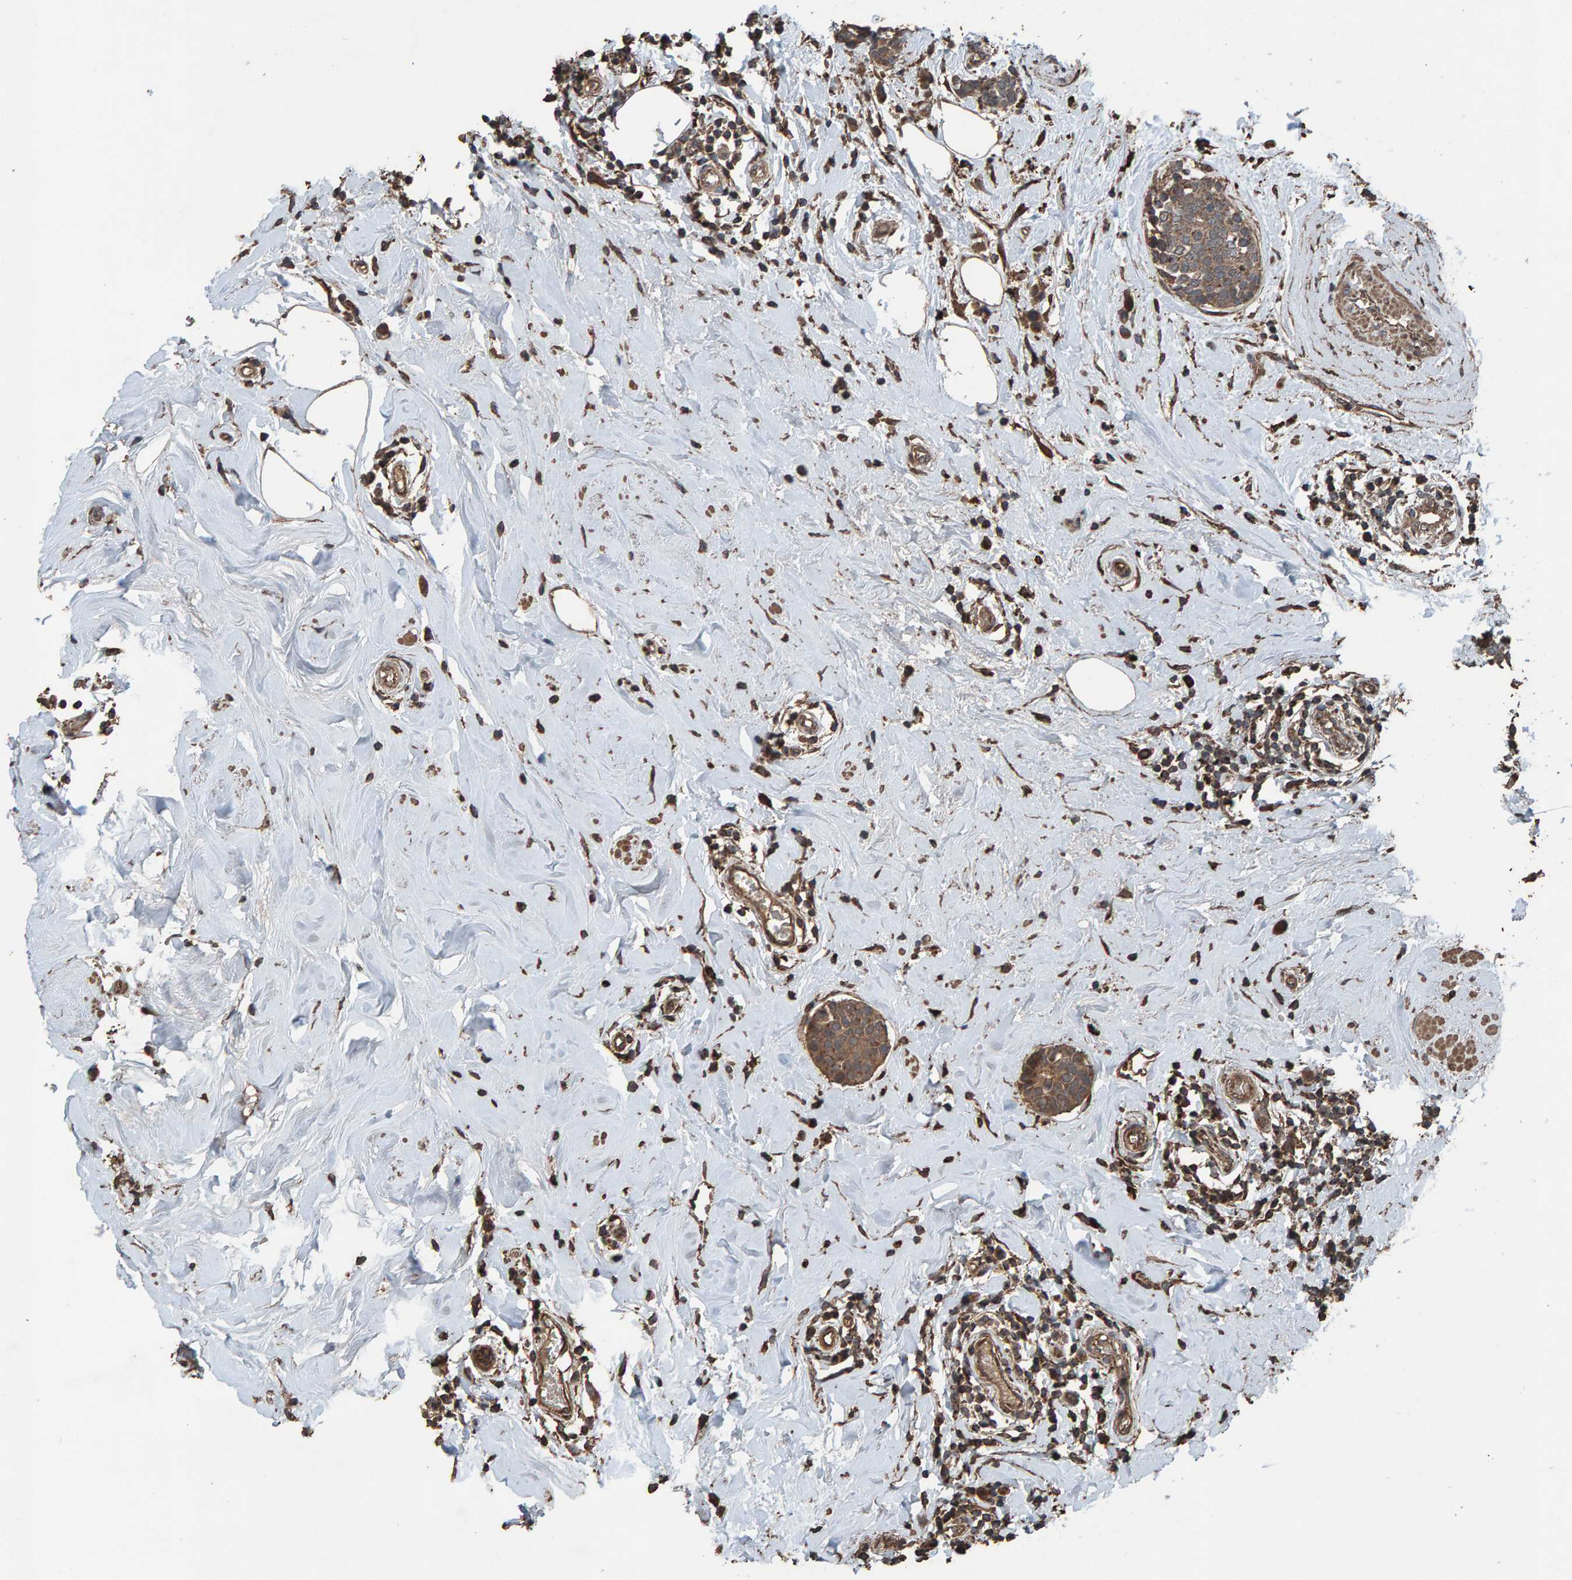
{"staining": {"intensity": "moderate", "quantity": ">75%", "location": "cytoplasmic/membranous"}, "tissue": "breast cancer", "cell_type": "Tumor cells", "image_type": "cancer", "snomed": [{"axis": "morphology", "description": "Duct carcinoma"}, {"axis": "topography", "description": "Breast"}], "caption": "IHC staining of invasive ductal carcinoma (breast), which reveals medium levels of moderate cytoplasmic/membranous staining in approximately >75% of tumor cells indicating moderate cytoplasmic/membranous protein staining. The staining was performed using DAB (3,3'-diaminobenzidine) (brown) for protein detection and nuclei were counterstained in hematoxylin (blue).", "gene": "DUS1L", "patient": {"sex": "female", "age": 55}}